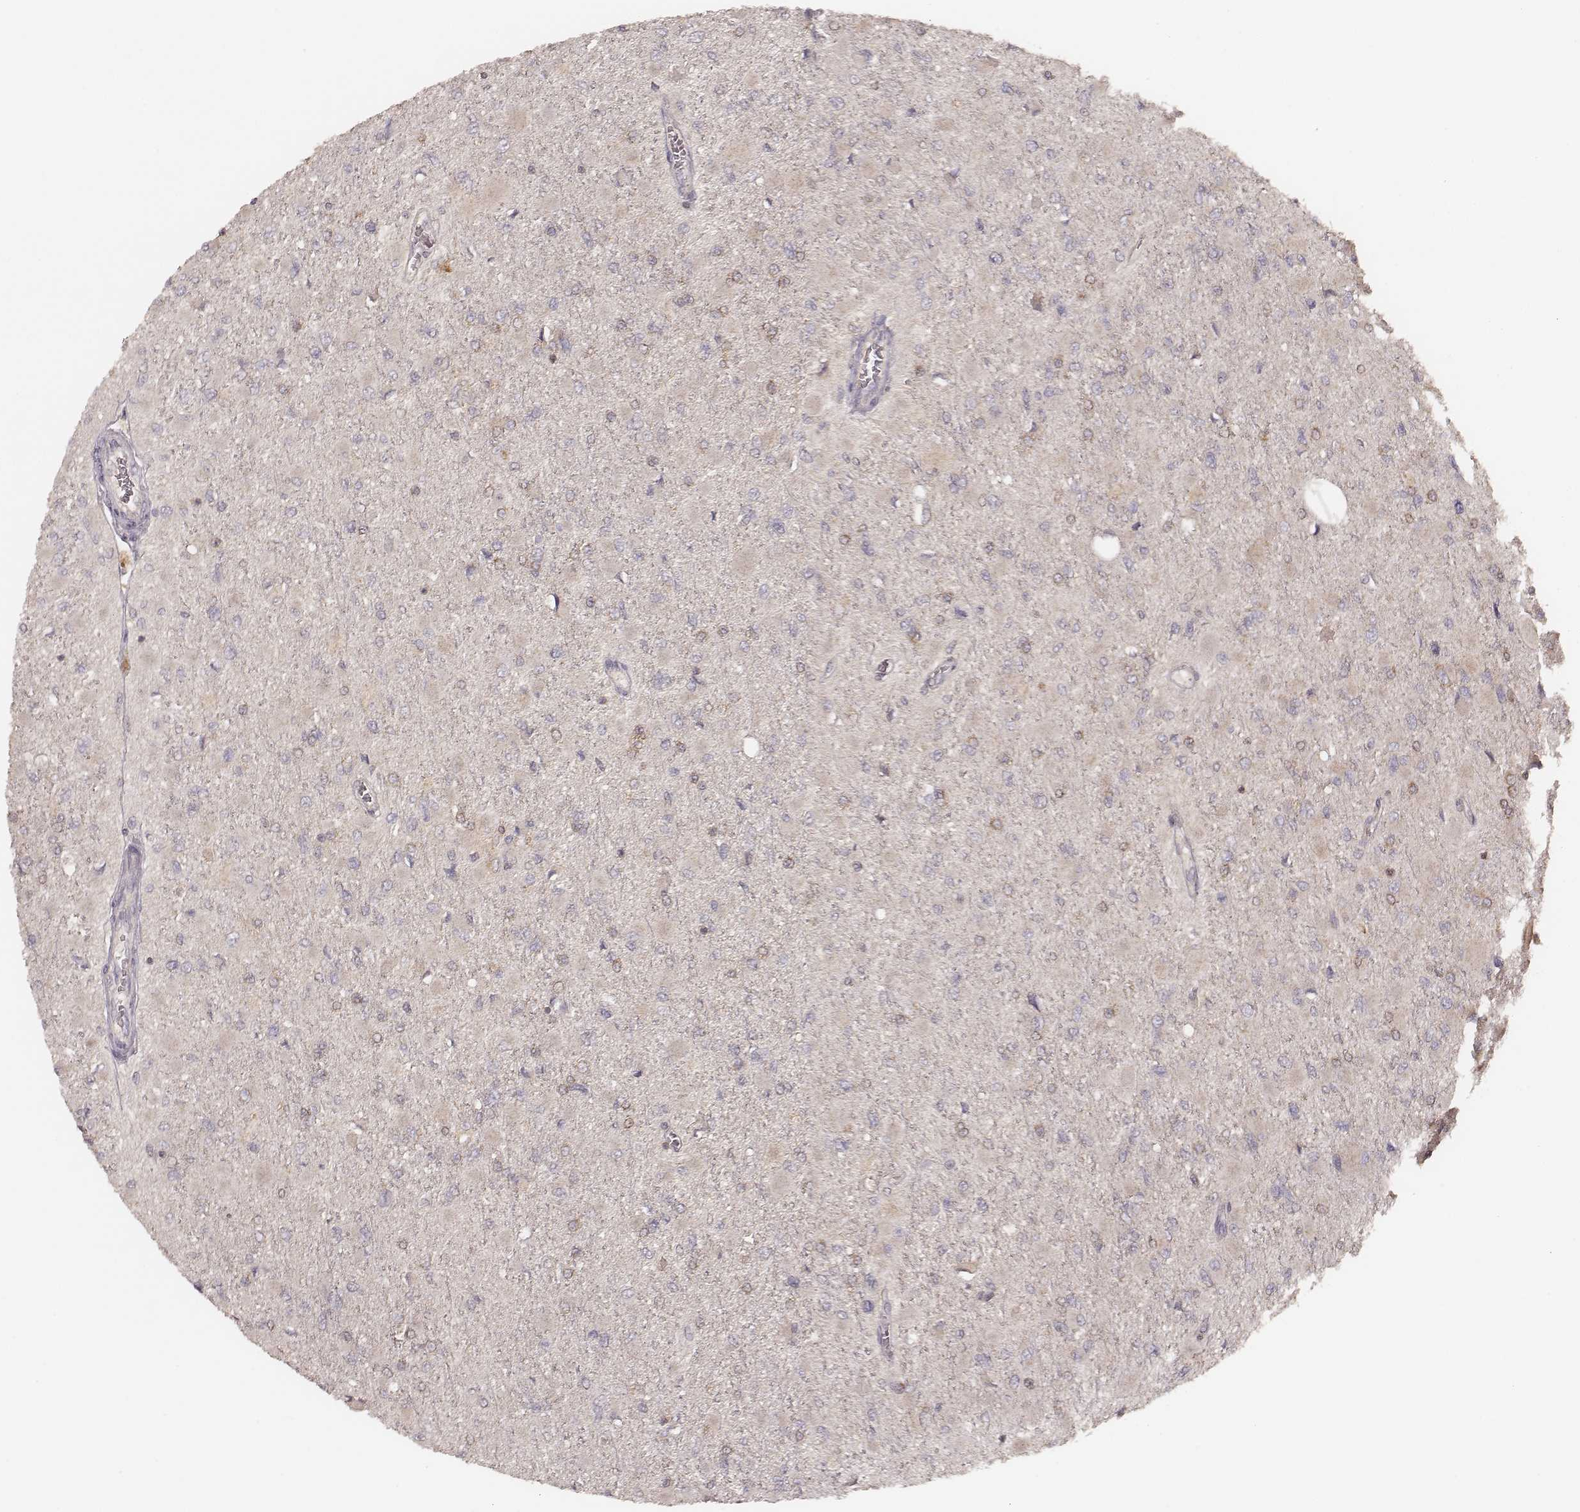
{"staining": {"intensity": "negative", "quantity": "none", "location": "none"}, "tissue": "glioma", "cell_type": "Tumor cells", "image_type": "cancer", "snomed": [{"axis": "morphology", "description": "Glioma, malignant, High grade"}, {"axis": "topography", "description": "Cerebral cortex"}], "caption": "Immunohistochemistry (IHC) image of neoplastic tissue: human high-grade glioma (malignant) stained with DAB reveals no significant protein expression in tumor cells. Brightfield microscopy of IHC stained with DAB (3,3'-diaminobenzidine) (brown) and hematoxylin (blue), captured at high magnification.", "gene": "CARS1", "patient": {"sex": "female", "age": 36}}